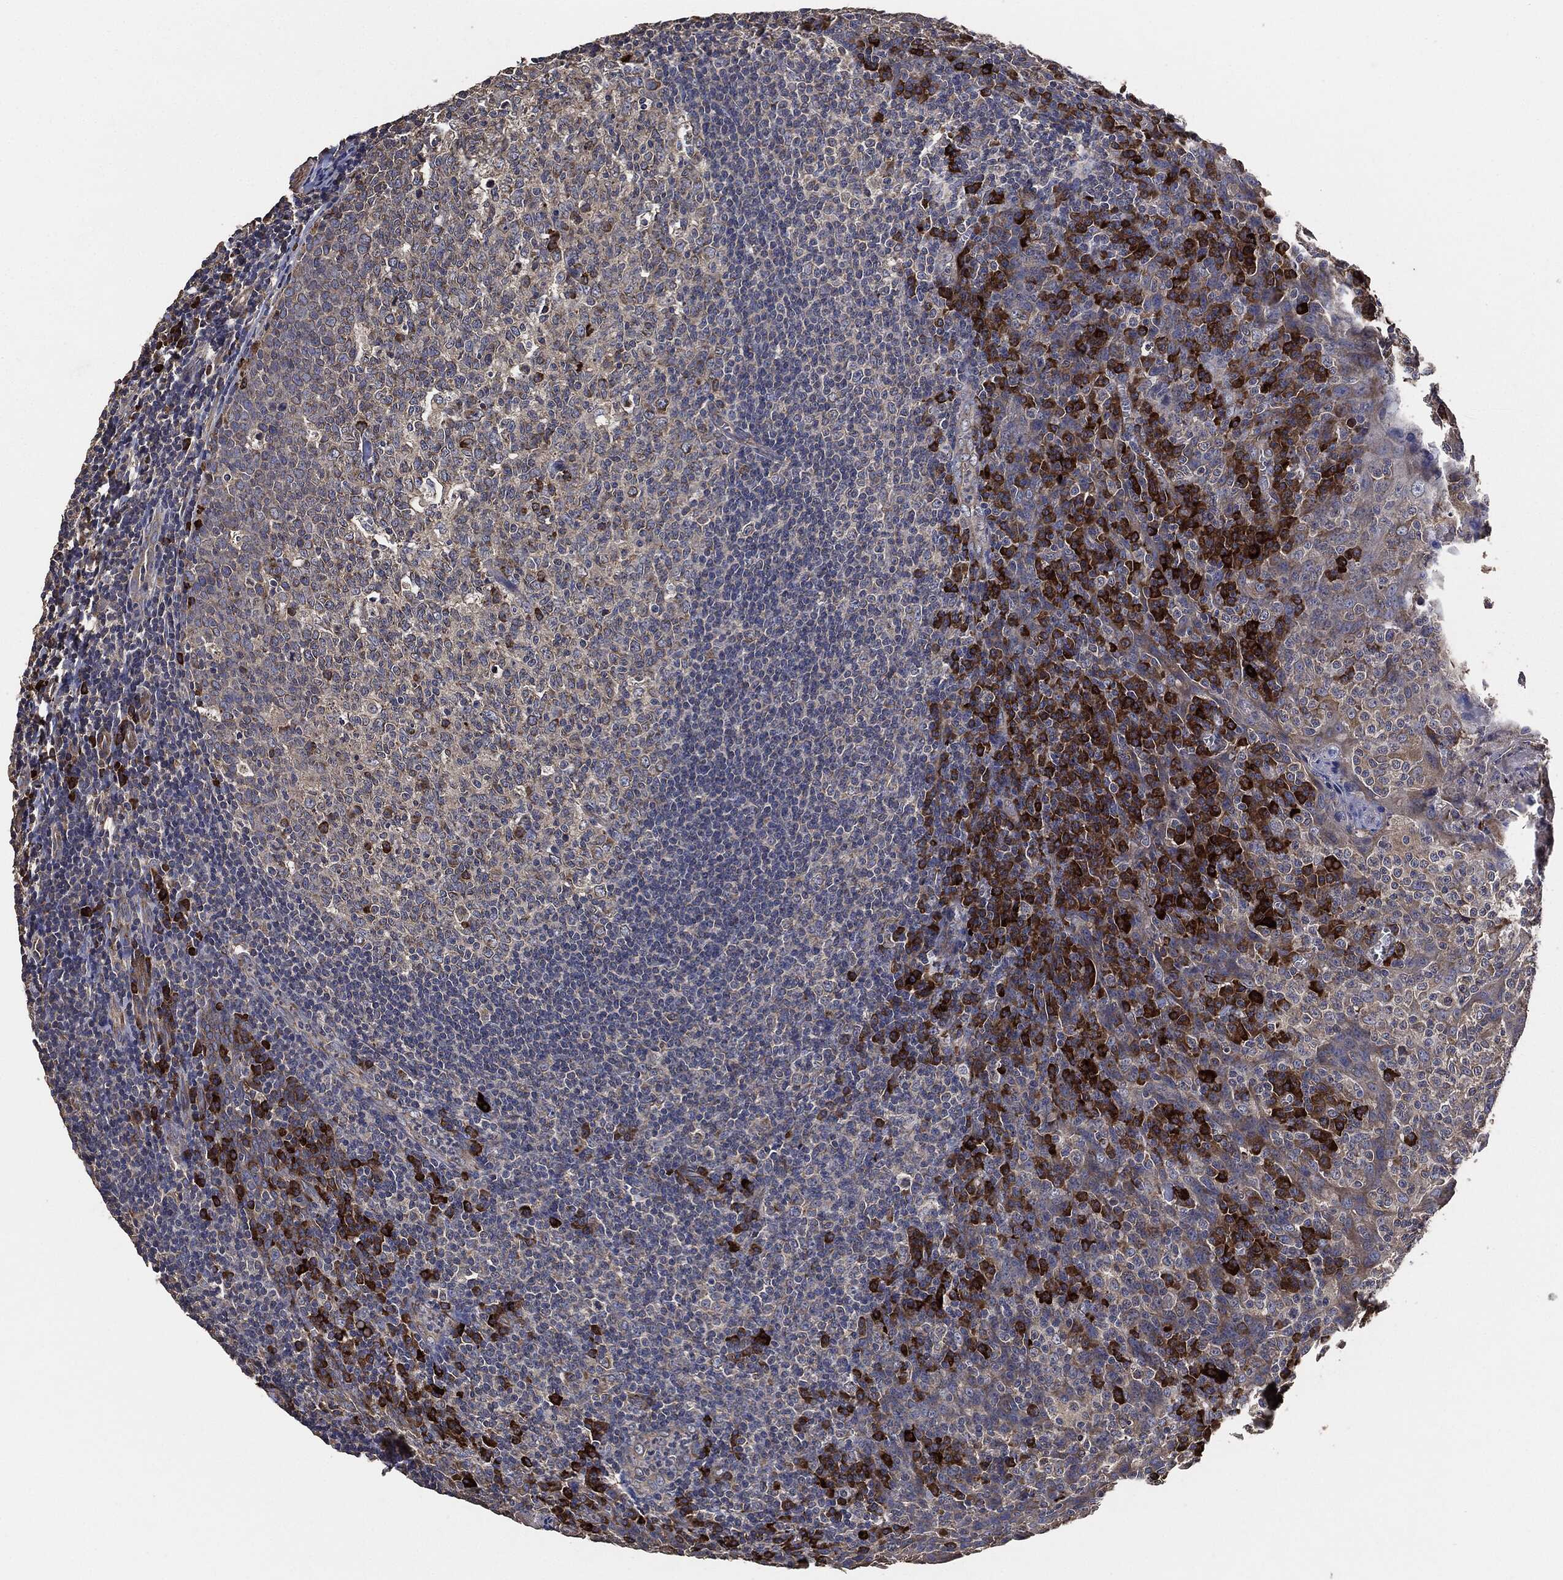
{"staining": {"intensity": "strong", "quantity": "<25%", "location": "cytoplasmic/membranous"}, "tissue": "tonsil", "cell_type": "Germinal center cells", "image_type": "normal", "snomed": [{"axis": "morphology", "description": "Normal tissue, NOS"}, {"axis": "topography", "description": "Tonsil"}], "caption": "Immunohistochemical staining of unremarkable tonsil reveals <25% levels of strong cytoplasmic/membranous protein positivity in about <25% of germinal center cells. (Stains: DAB (3,3'-diaminobenzidine) in brown, nuclei in blue, Microscopy: brightfield microscopy at high magnification).", "gene": "STK3", "patient": {"sex": "male", "age": 20}}